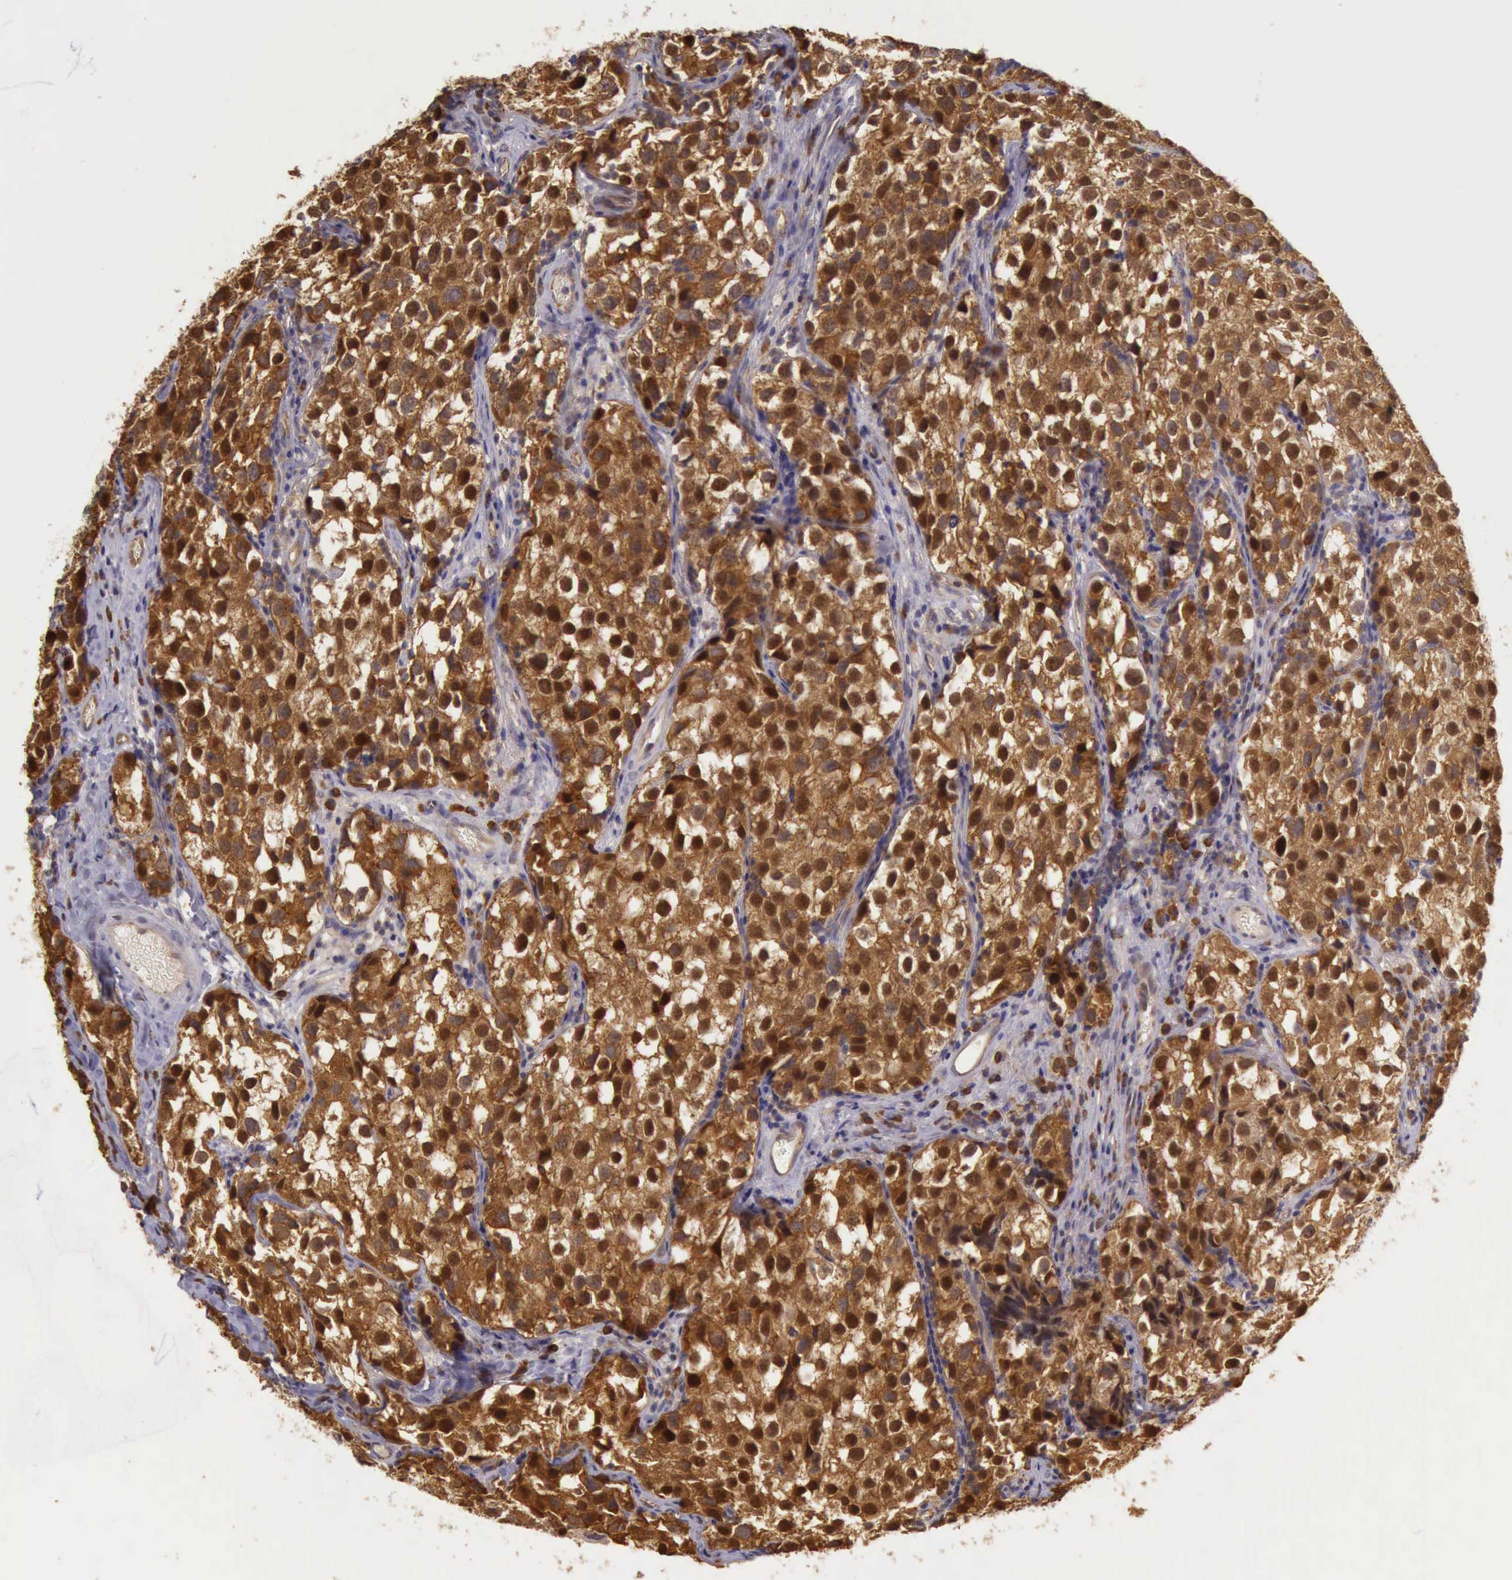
{"staining": {"intensity": "strong", "quantity": ">75%", "location": "cytoplasmic/membranous"}, "tissue": "testis cancer", "cell_type": "Tumor cells", "image_type": "cancer", "snomed": [{"axis": "morphology", "description": "Seminoma, NOS"}, {"axis": "topography", "description": "Testis"}], "caption": "A brown stain labels strong cytoplasmic/membranous positivity of a protein in human testis seminoma tumor cells. Using DAB (brown) and hematoxylin (blue) stains, captured at high magnification using brightfield microscopy.", "gene": "EIF5", "patient": {"sex": "male", "age": 39}}